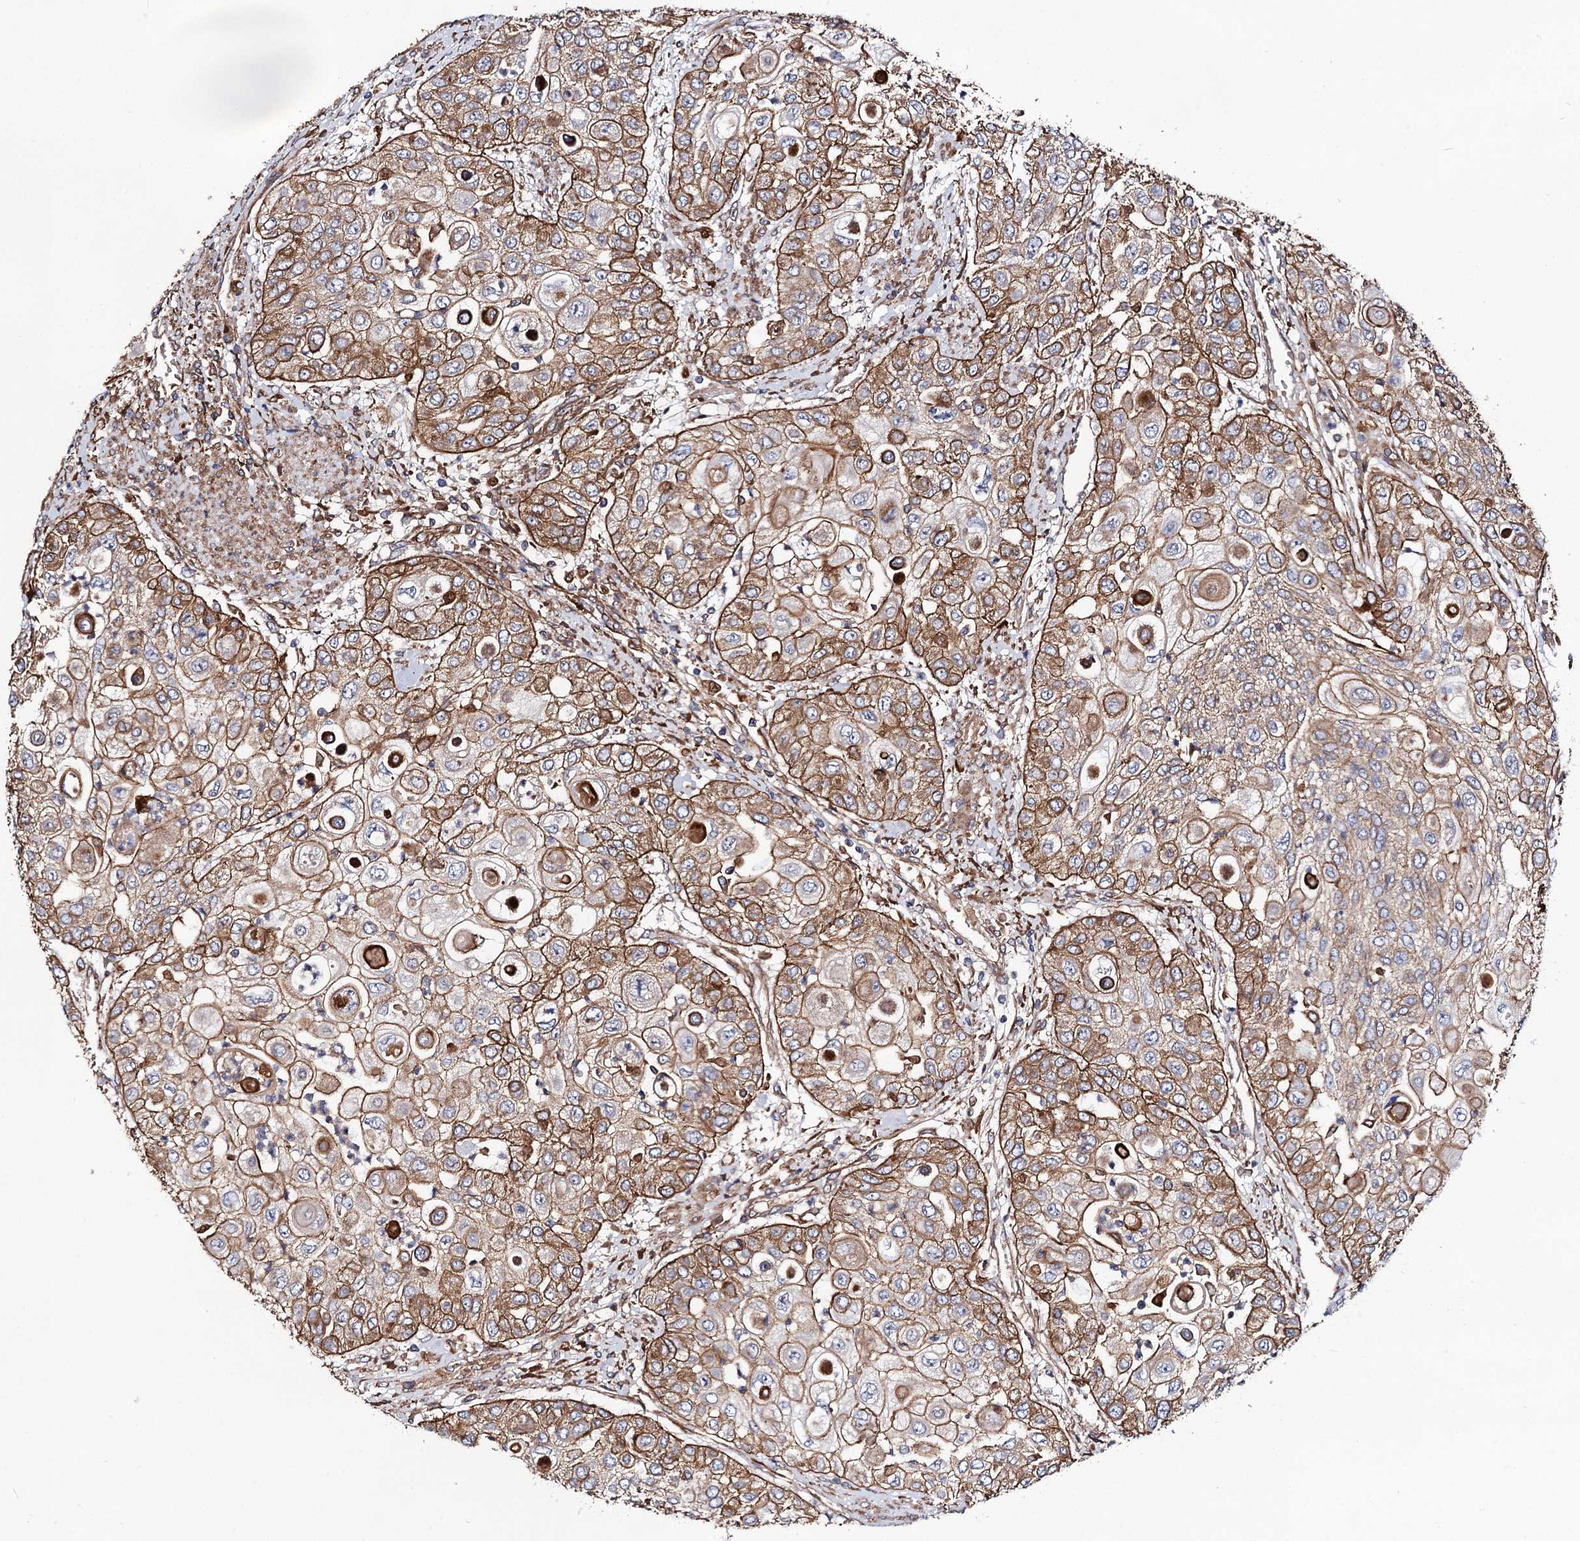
{"staining": {"intensity": "moderate", "quantity": ">75%", "location": "cytoplasmic/membranous"}, "tissue": "urothelial cancer", "cell_type": "Tumor cells", "image_type": "cancer", "snomed": [{"axis": "morphology", "description": "Urothelial carcinoma, High grade"}, {"axis": "topography", "description": "Urinary bladder"}], "caption": "Urothelial cancer stained for a protein (brown) reveals moderate cytoplasmic/membranous positive expression in about >75% of tumor cells.", "gene": "CIP2A", "patient": {"sex": "female", "age": 79}}